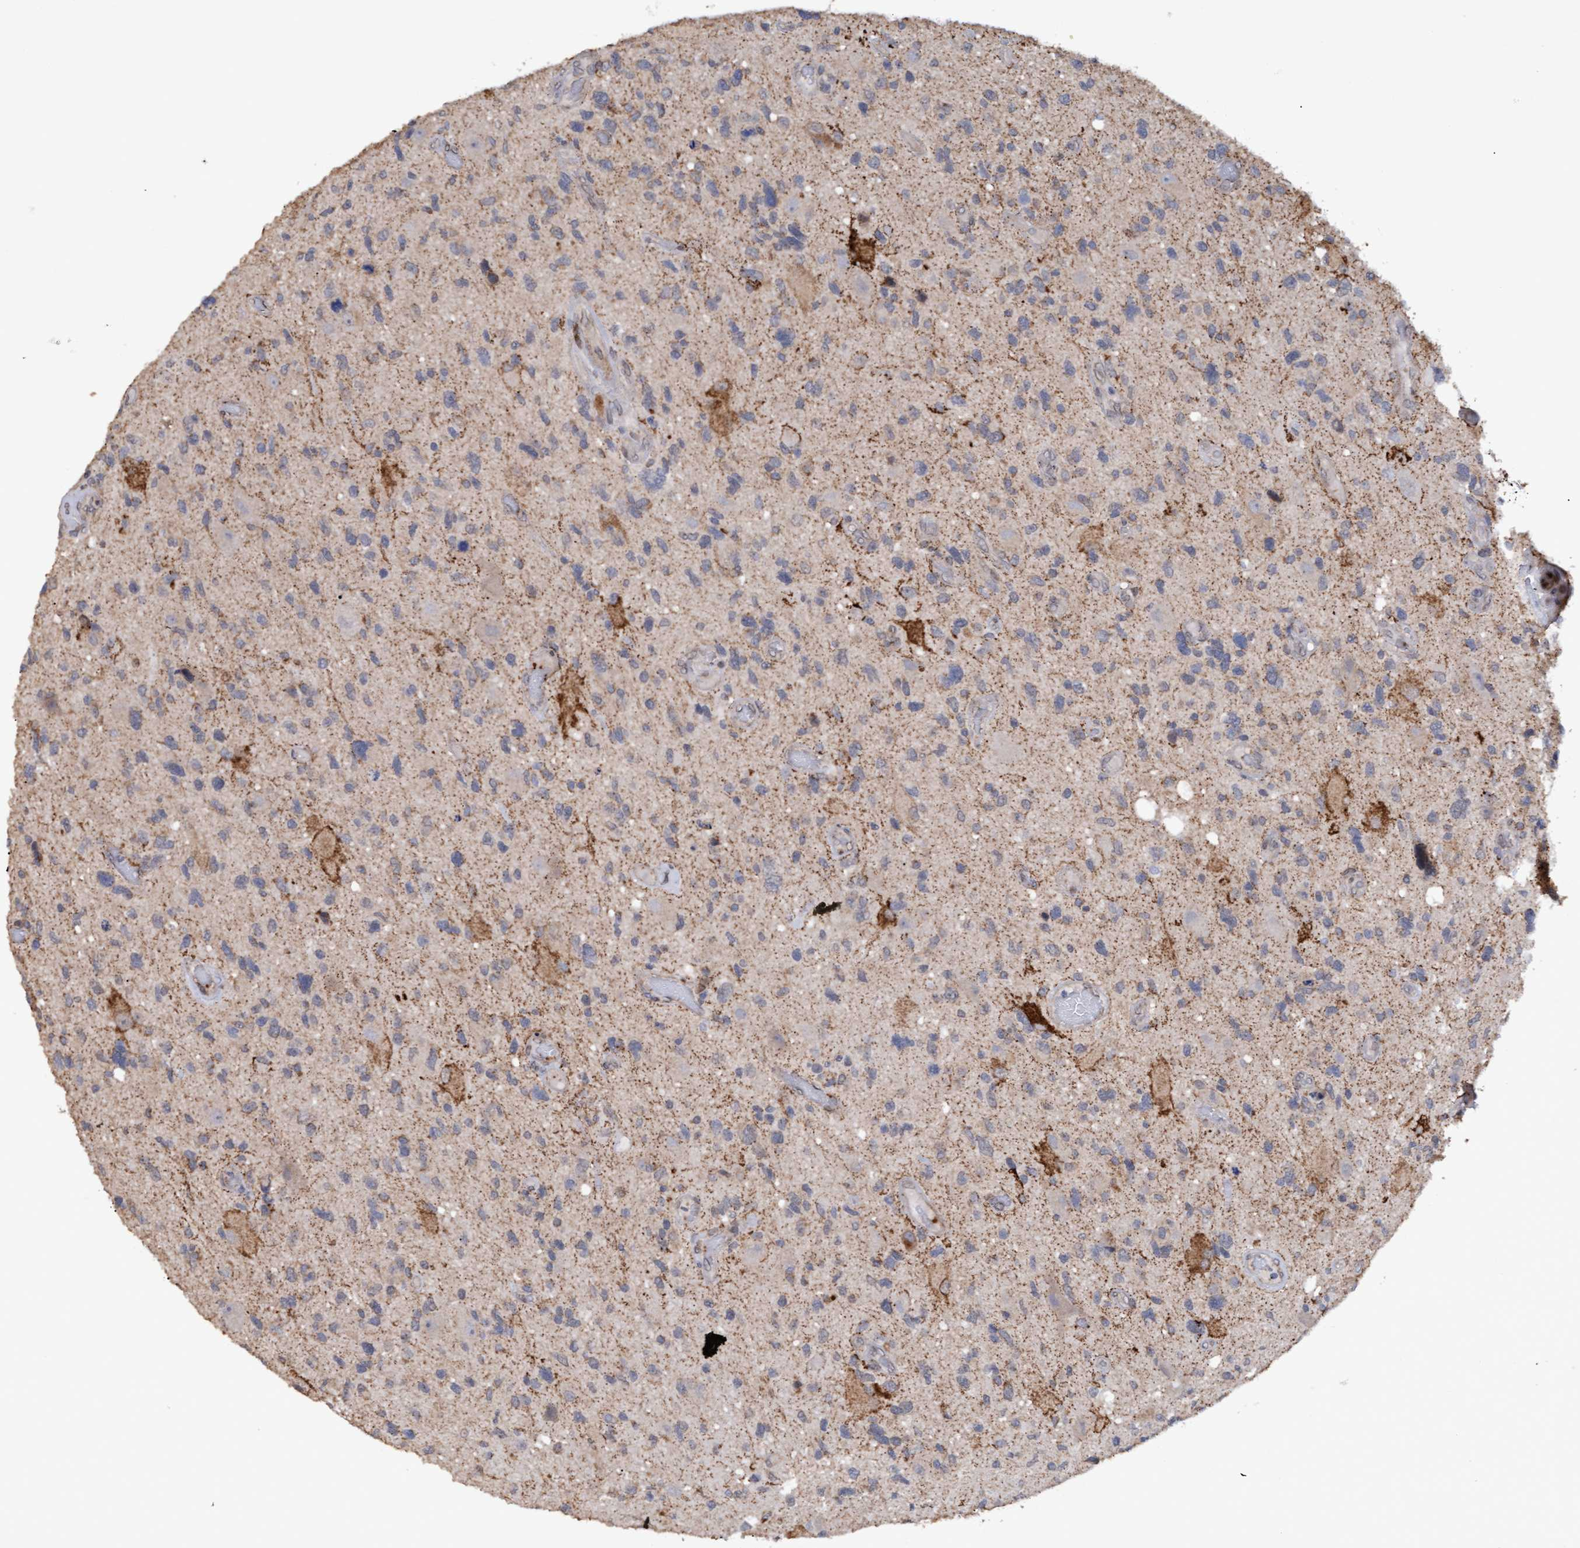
{"staining": {"intensity": "weak", "quantity": "<25%", "location": "cytoplasmic/membranous"}, "tissue": "glioma", "cell_type": "Tumor cells", "image_type": "cancer", "snomed": [{"axis": "morphology", "description": "Glioma, malignant, High grade"}, {"axis": "topography", "description": "Brain"}], "caption": "IHC of malignant high-grade glioma shows no staining in tumor cells.", "gene": "MGLL", "patient": {"sex": "male", "age": 33}}